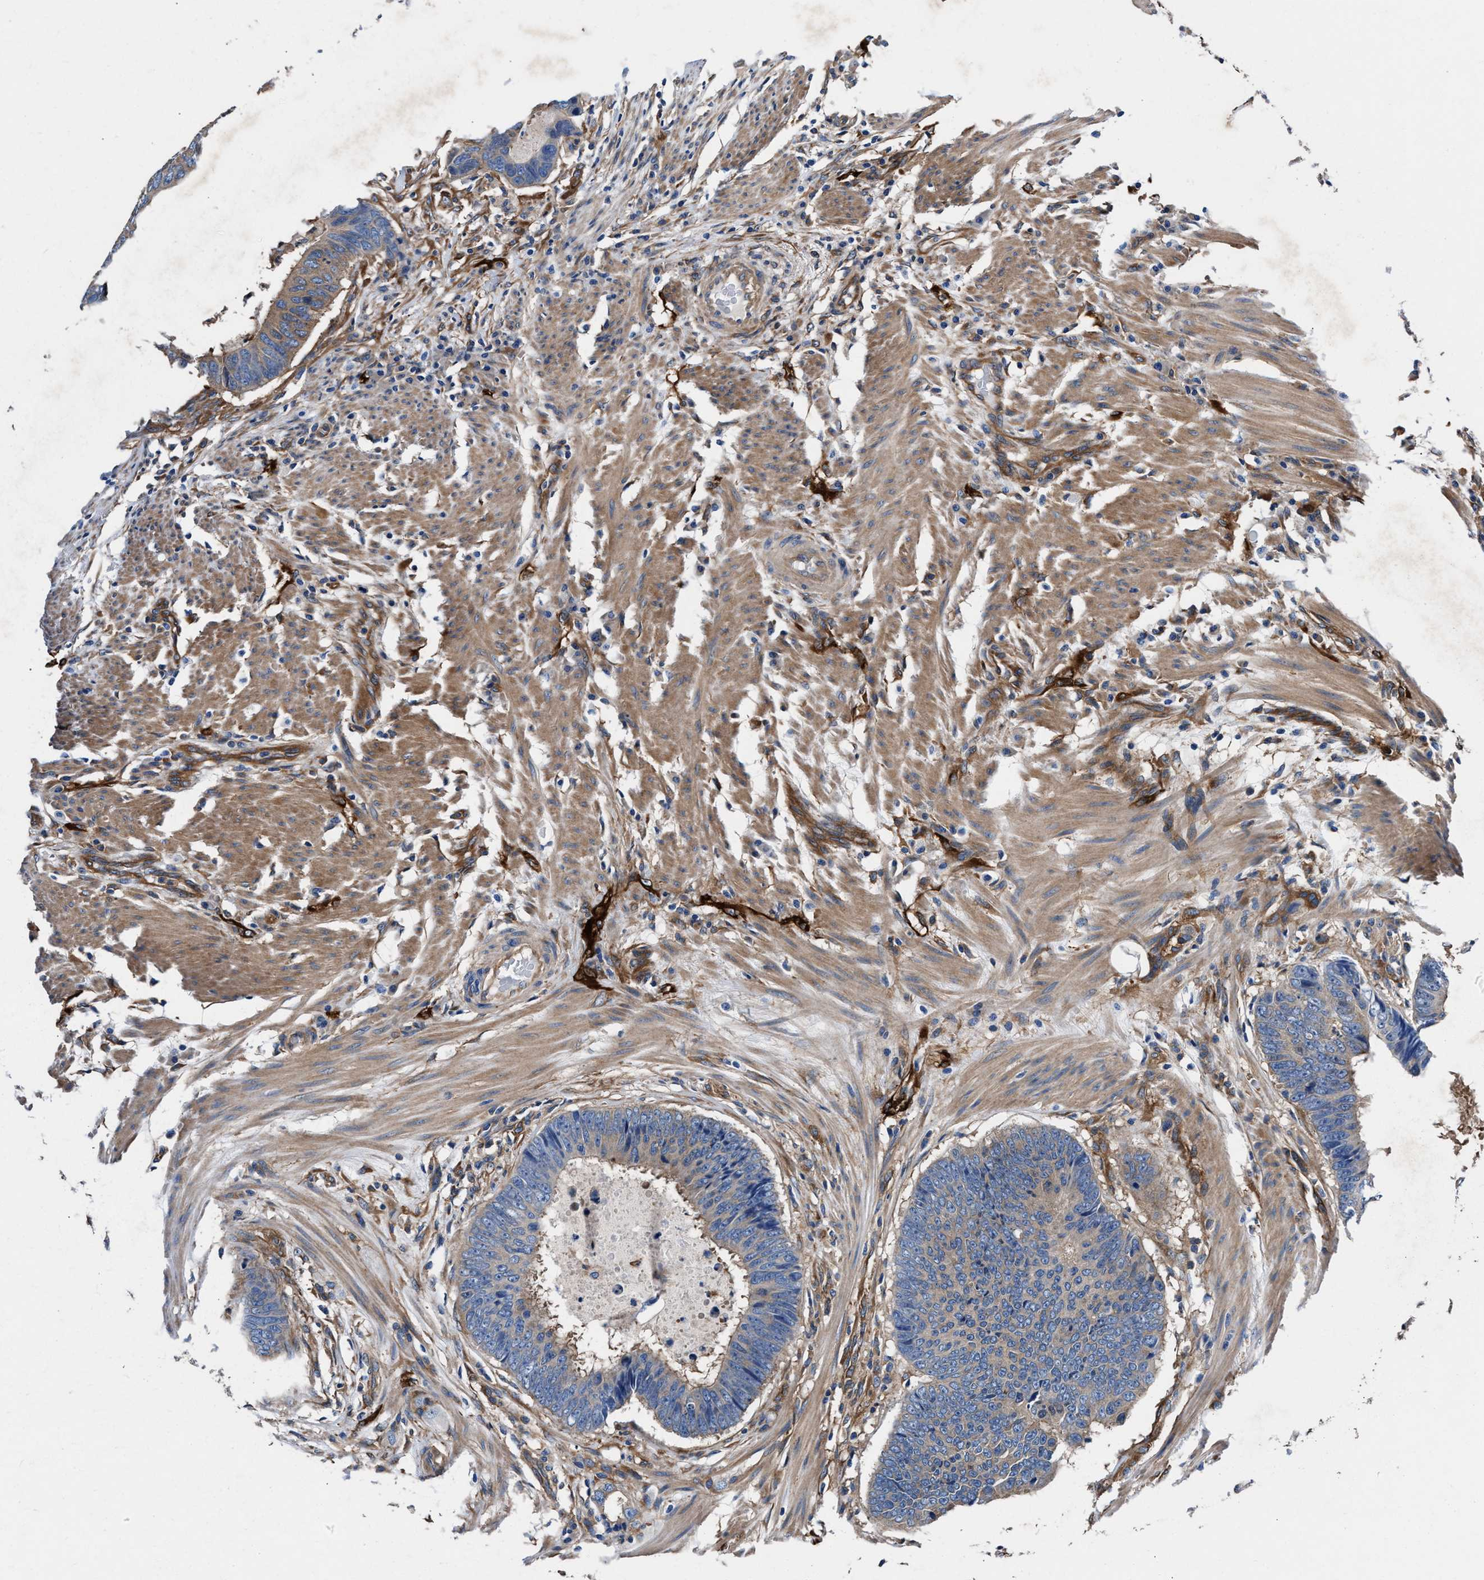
{"staining": {"intensity": "moderate", "quantity": "<25%", "location": "cytoplasmic/membranous"}, "tissue": "colorectal cancer", "cell_type": "Tumor cells", "image_type": "cancer", "snomed": [{"axis": "morphology", "description": "Adenocarcinoma, NOS"}, {"axis": "topography", "description": "Colon"}], "caption": "Protein staining by immunohistochemistry exhibits moderate cytoplasmic/membranous positivity in about <25% of tumor cells in colorectal cancer (adenocarcinoma).", "gene": "SH3GL1", "patient": {"sex": "male", "age": 56}}